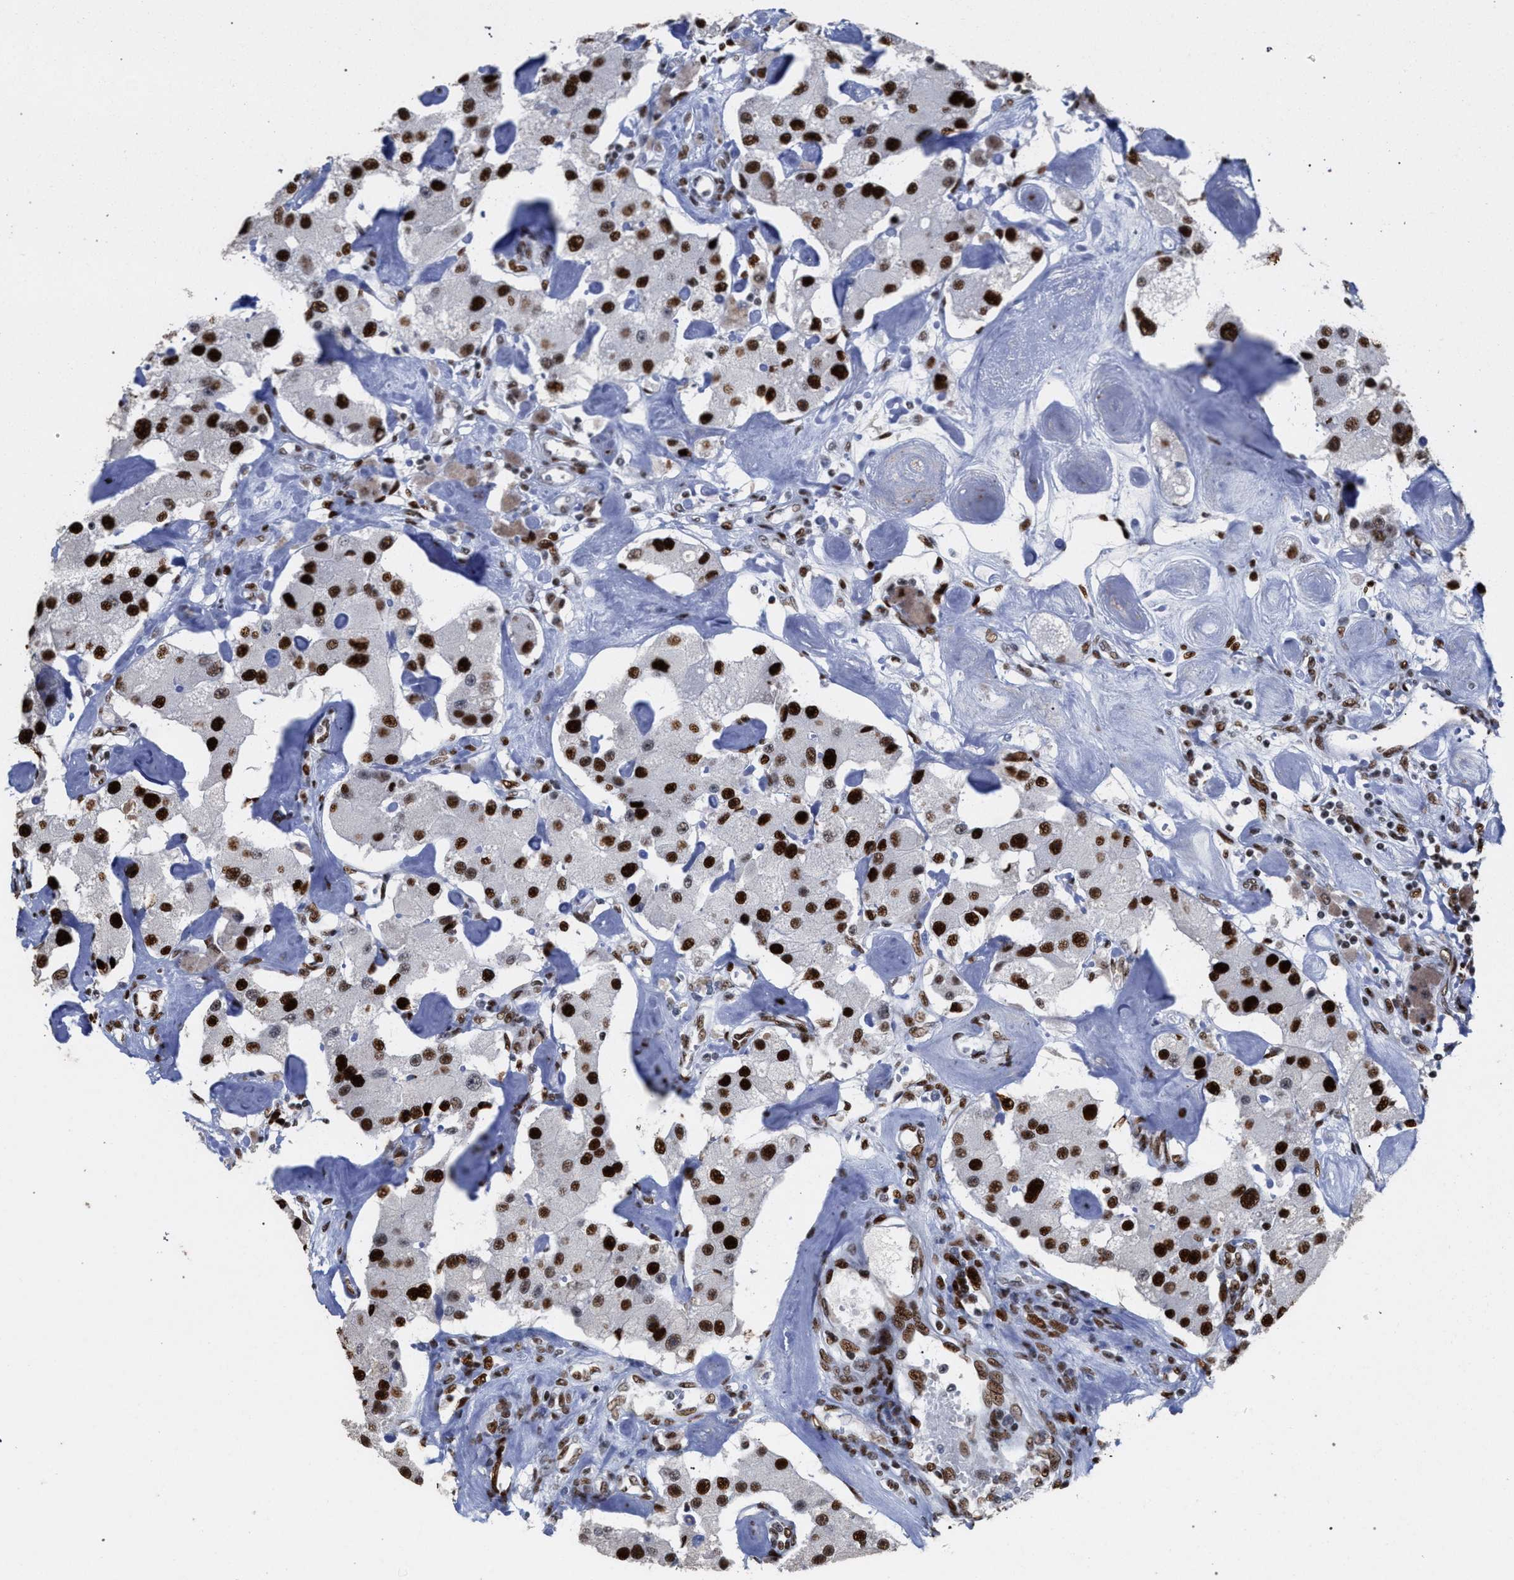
{"staining": {"intensity": "strong", "quantity": ">75%", "location": "nuclear"}, "tissue": "carcinoid", "cell_type": "Tumor cells", "image_type": "cancer", "snomed": [{"axis": "morphology", "description": "Carcinoid, malignant, NOS"}, {"axis": "topography", "description": "Pancreas"}], "caption": "A high amount of strong nuclear staining is present in about >75% of tumor cells in malignant carcinoid tissue.", "gene": "TP53BP1", "patient": {"sex": "male", "age": 41}}